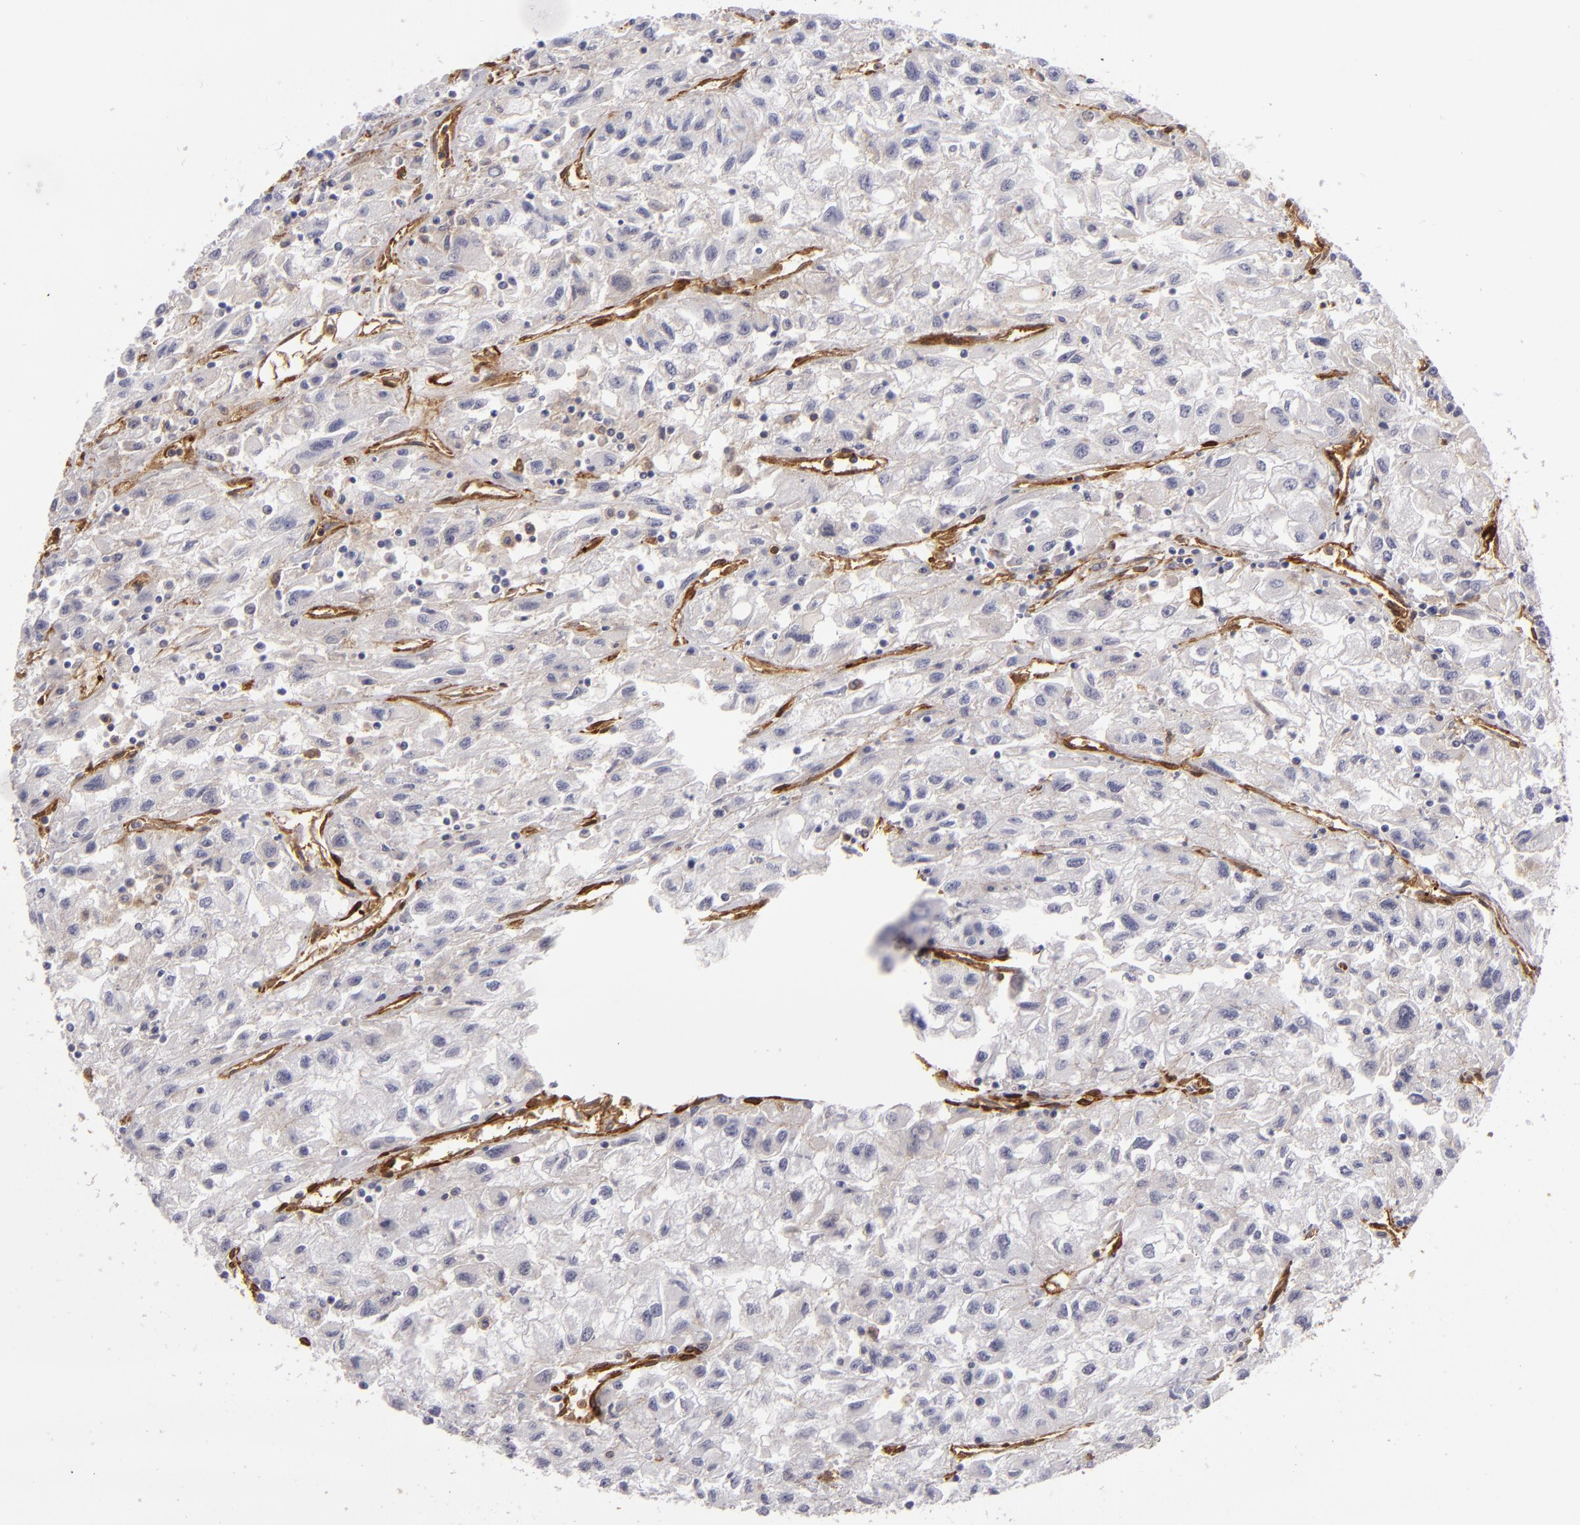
{"staining": {"intensity": "weak", "quantity": "<25%", "location": "cytoplasmic/membranous"}, "tissue": "renal cancer", "cell_type": "Tumor cells", "image_type": "cancer", "snomed": [{"axis": "morphology", "description": "Adenocarcinoma, NOS"}, {"axis": "topography", "description": "Kidney"}], "caption": "An immunohistochemistry (IHC) micrograph of adenocarcinoma (renal) is shown. There is no staining in tumor cells of adenocarcinoma (renal).", "gene": "VCL", "patient": {"sex": "male", "age": 59}}